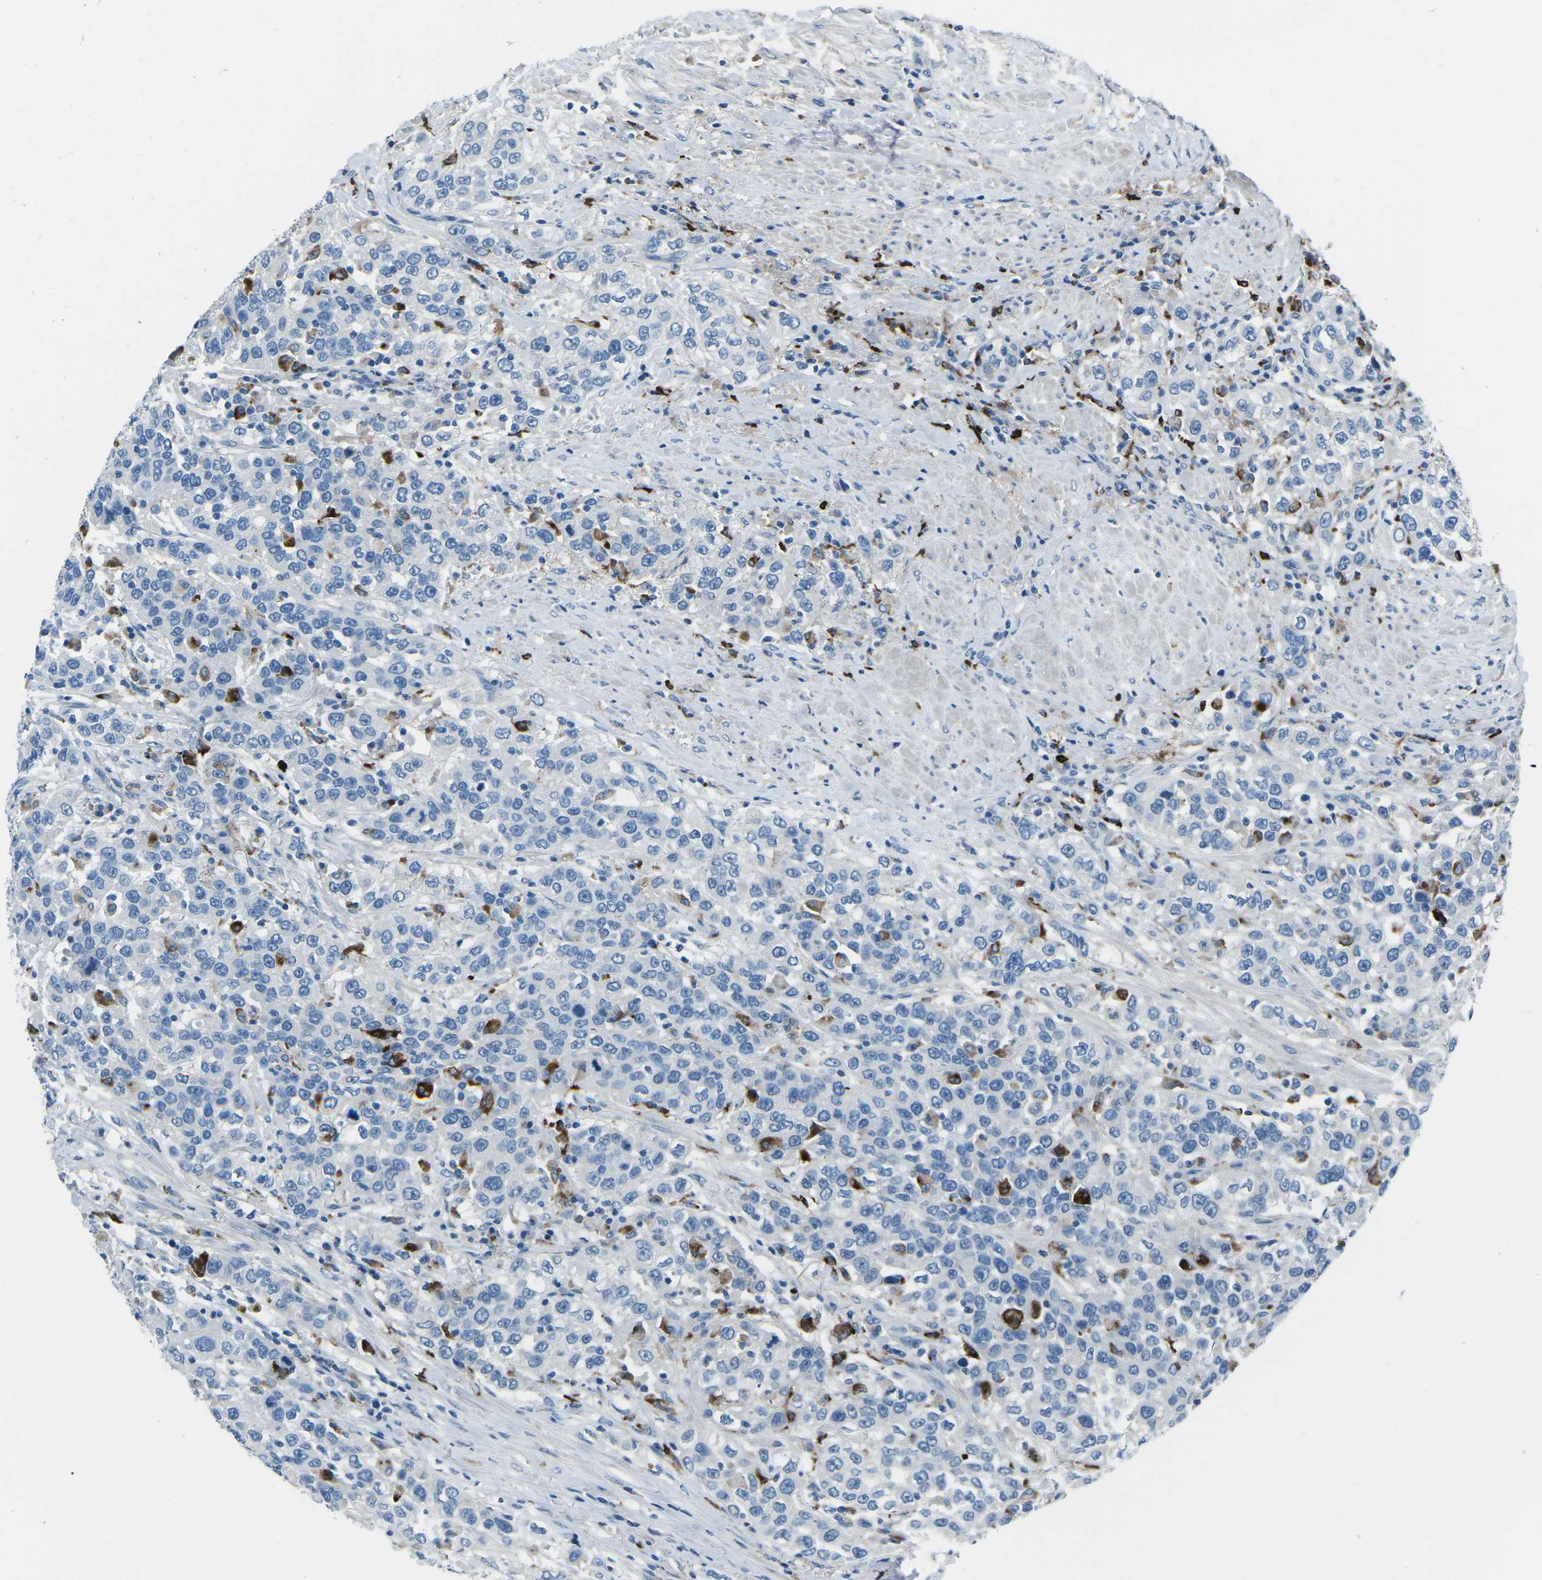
{"staining": {"intensity": "negative", "quantity": "none", "location": "none"}, "tissue": "urothelial cancer", "cell_type": "Tumor cells", "image_type": "cancer", "snomed": [{"axis": "morphology", "description": "Urothelial carcinoma, High grade"}, {"axis": "topography", "description": "Urinary bladder"}], "caption": "A photomicrograph of human urothelial cancer is negative for staining in tumor cells.", "gene": "FCN1", "patient": {"sex": "female", "age": 80}}